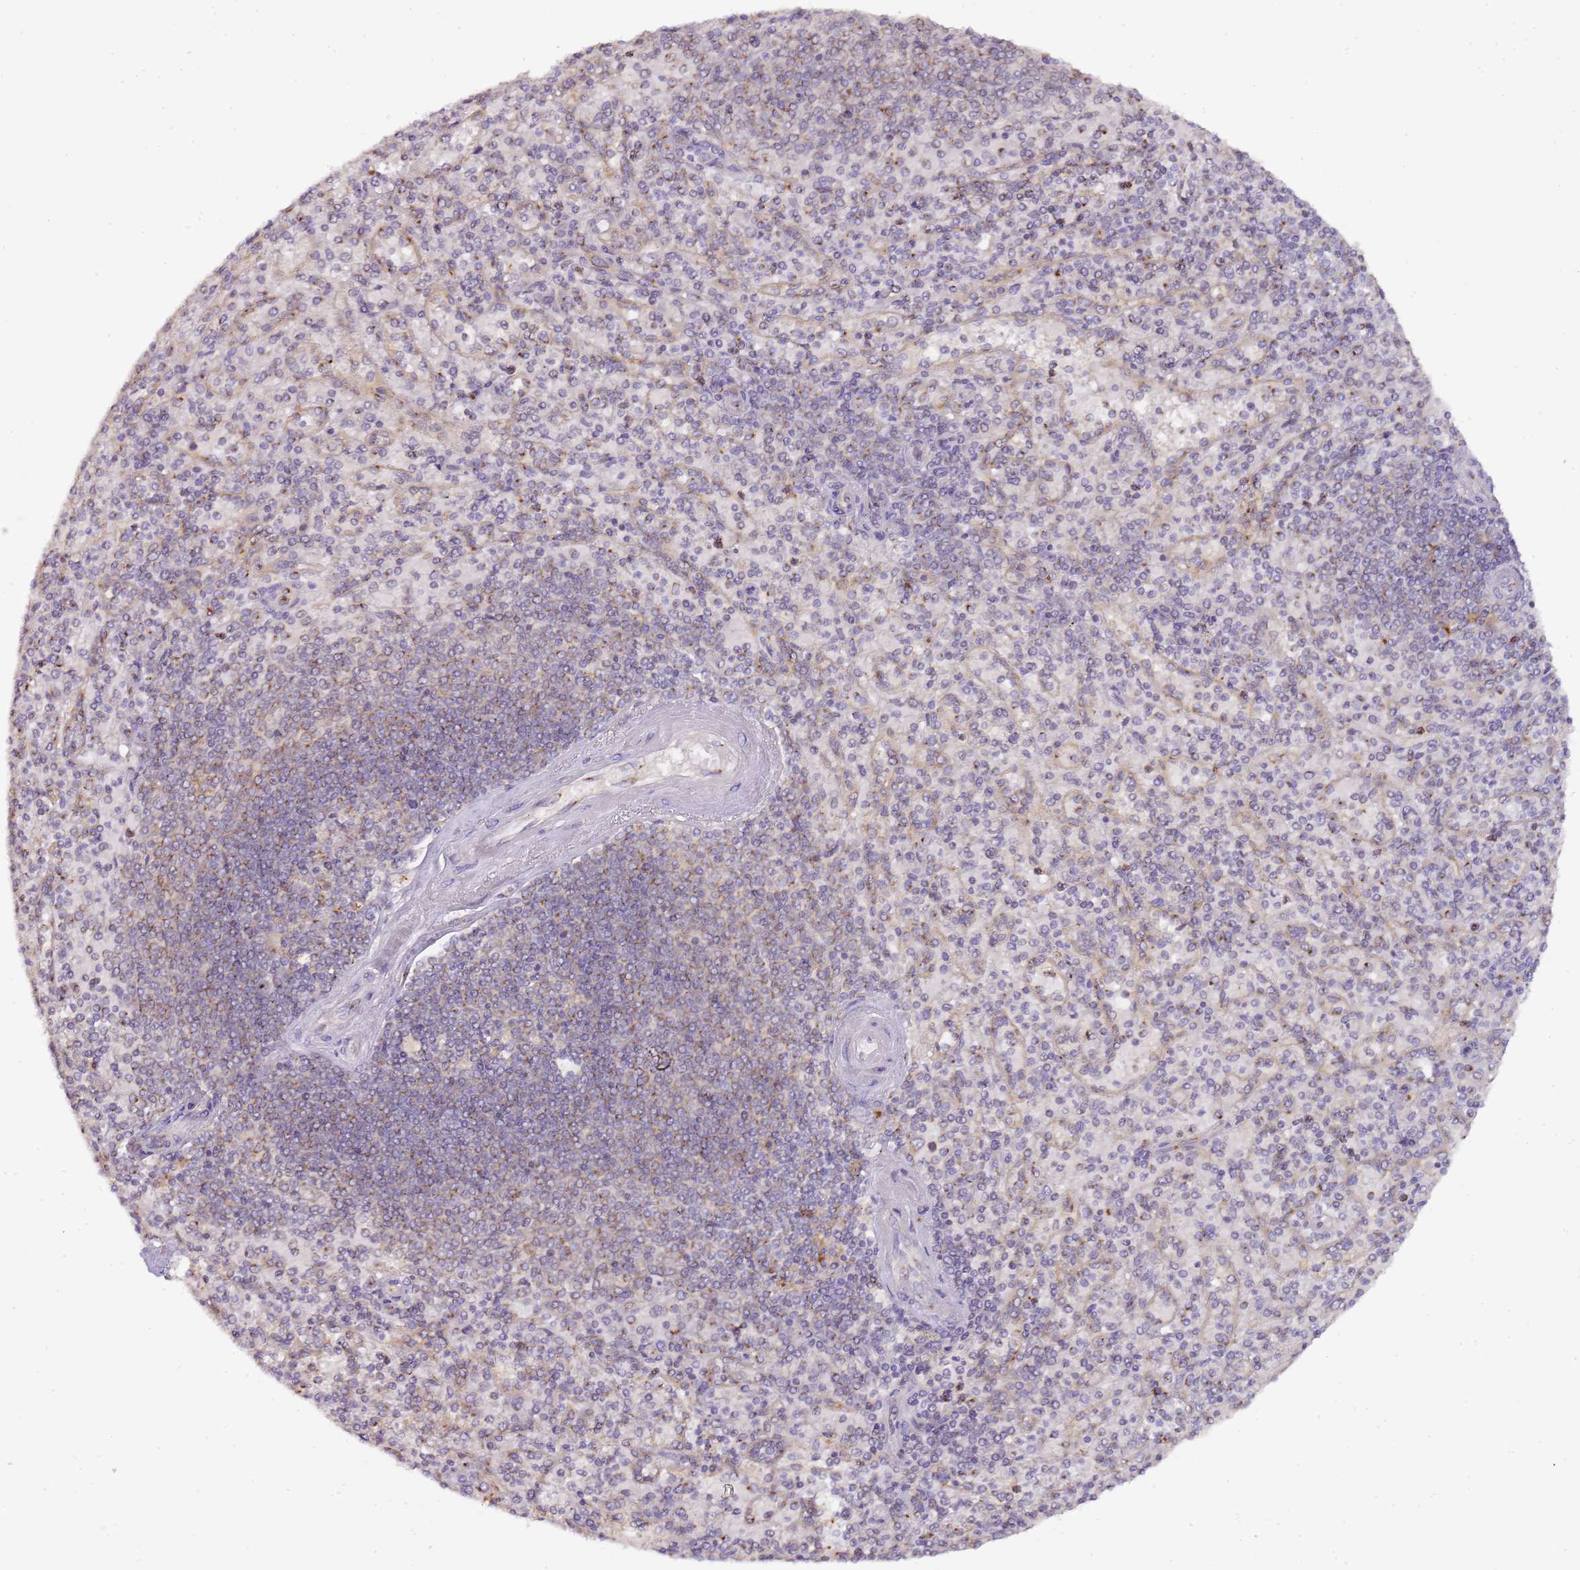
{"staining": {"intensity": "moderate", "quantity": "<25%", "location": "cytoplasmic/membranous"}, "tissue": "spleen", "cell_type": "Cells in red pulp", "image_type": "normal", "snomed": [{"axis": "morphology", "description": "Normal tissue, NOS"}, {"axis": "topography", "description": "Spleen"}], "caption": "IHC micrograph of benign spleen: spleen stained using immunohistochemistry (IHC) reveals low levels of moderate protein expression localized specifically in the cytoplasmic/membranous of cells in red pulp, appearing as a cytoplasmic/membranous brown color.", "gene": "MRPL49", "patient": {"sex": "male", "age": 82}}